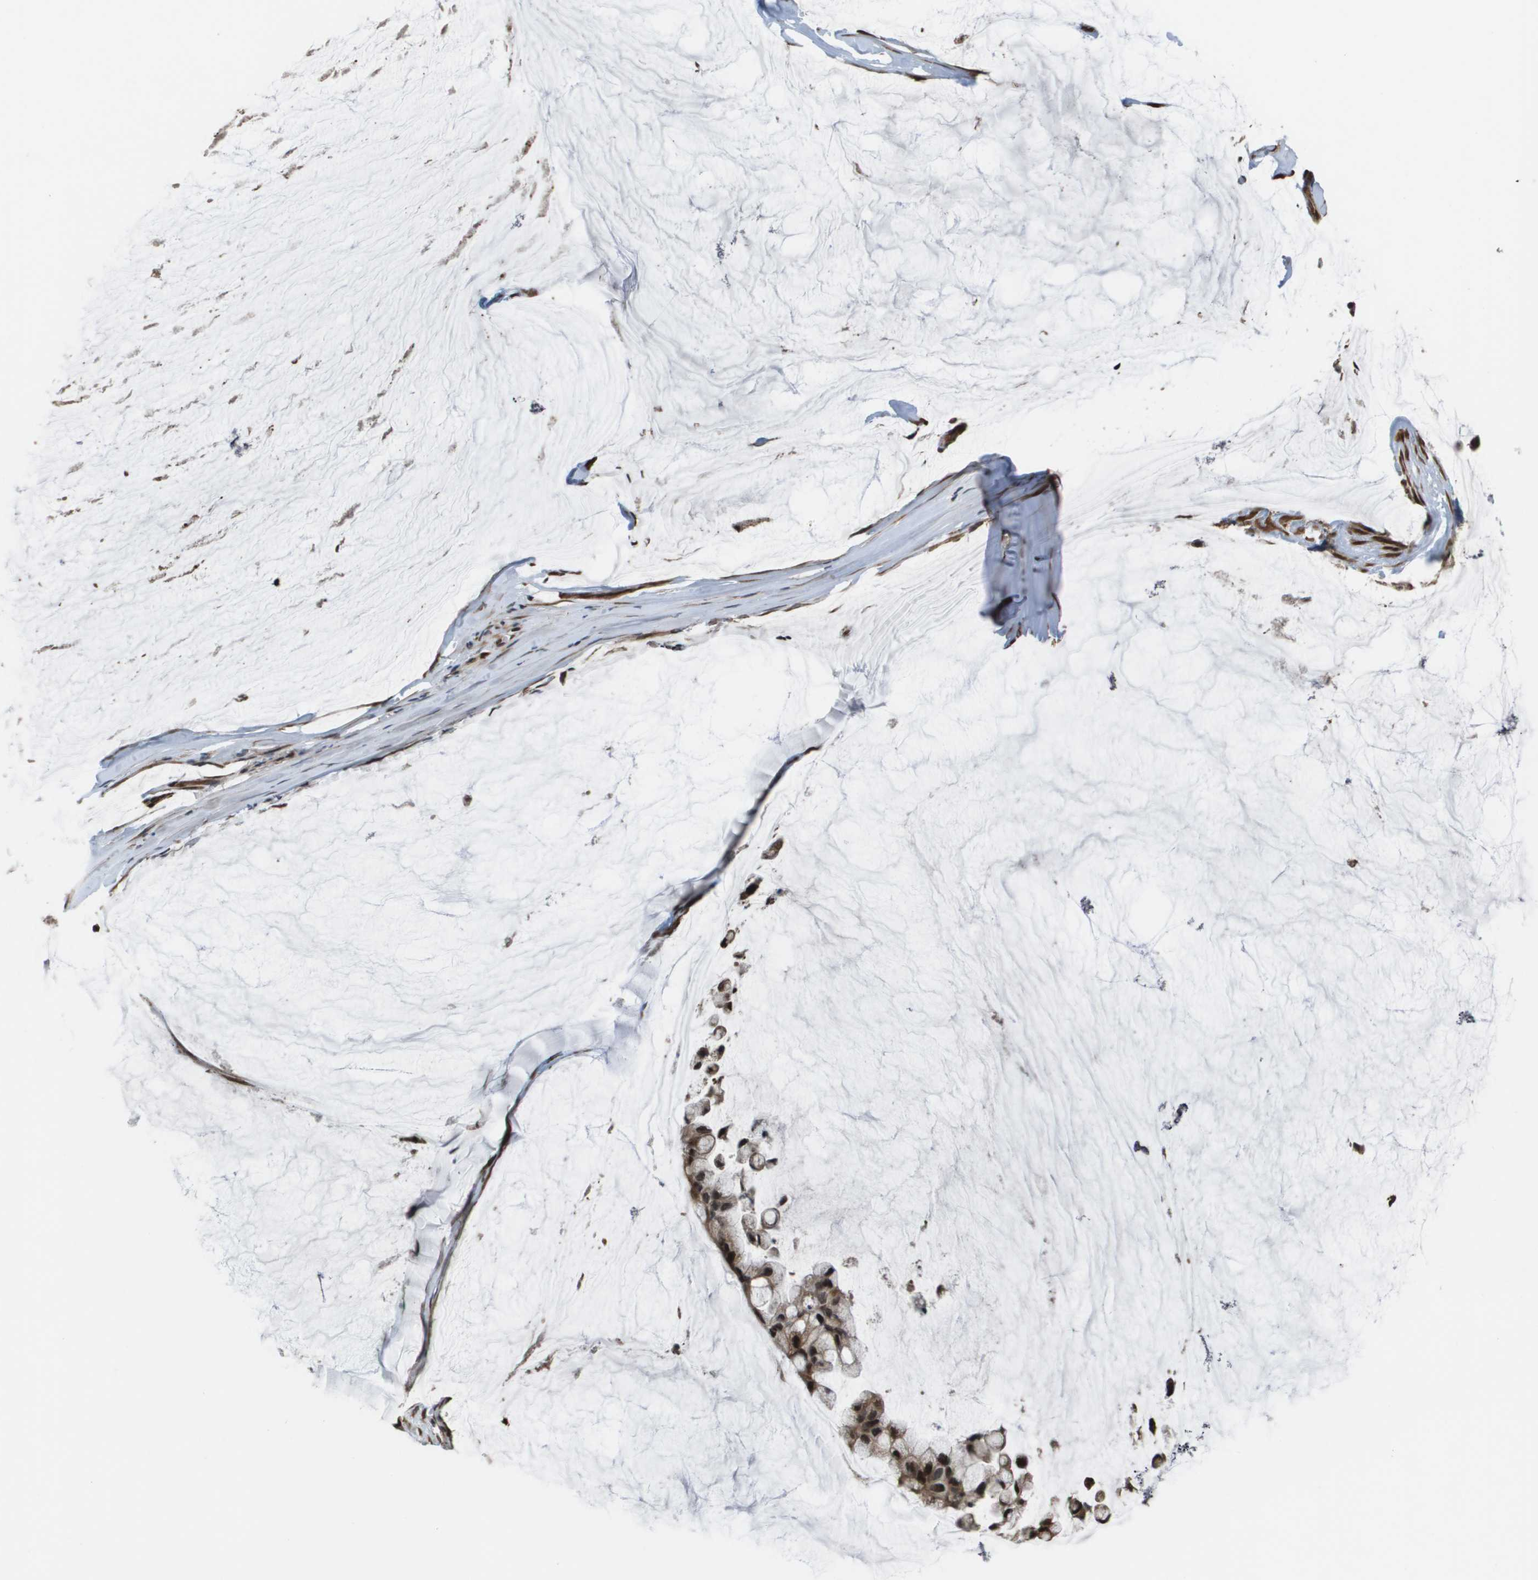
{"staining": {"intensity": "strong", "quantity": ">75%", "location": "cytoplasmic/membranous,nuclear"}, "tissue": "ovarian cancer", "cell_type": "Tumor cells", "image_type": "cancer", "snomed": [{"axis": "morphology", "description": "Cystadenocarcinoma, mucinous, NOS"}, {"axis": "topography", "description": "Ovary"}], "caption": "Mucinous cystadenocarcinoma (ovarian) stained with DAB (3,3'-diaminobenzidine) immunohistochemistry (IHC) demonstrates high levels of strong cytoplasmic/membranous and nuclear staining in about >75% of tumor cells.", "gene": "AXIN2", "patient": {"sex": "female", "age": 39}}